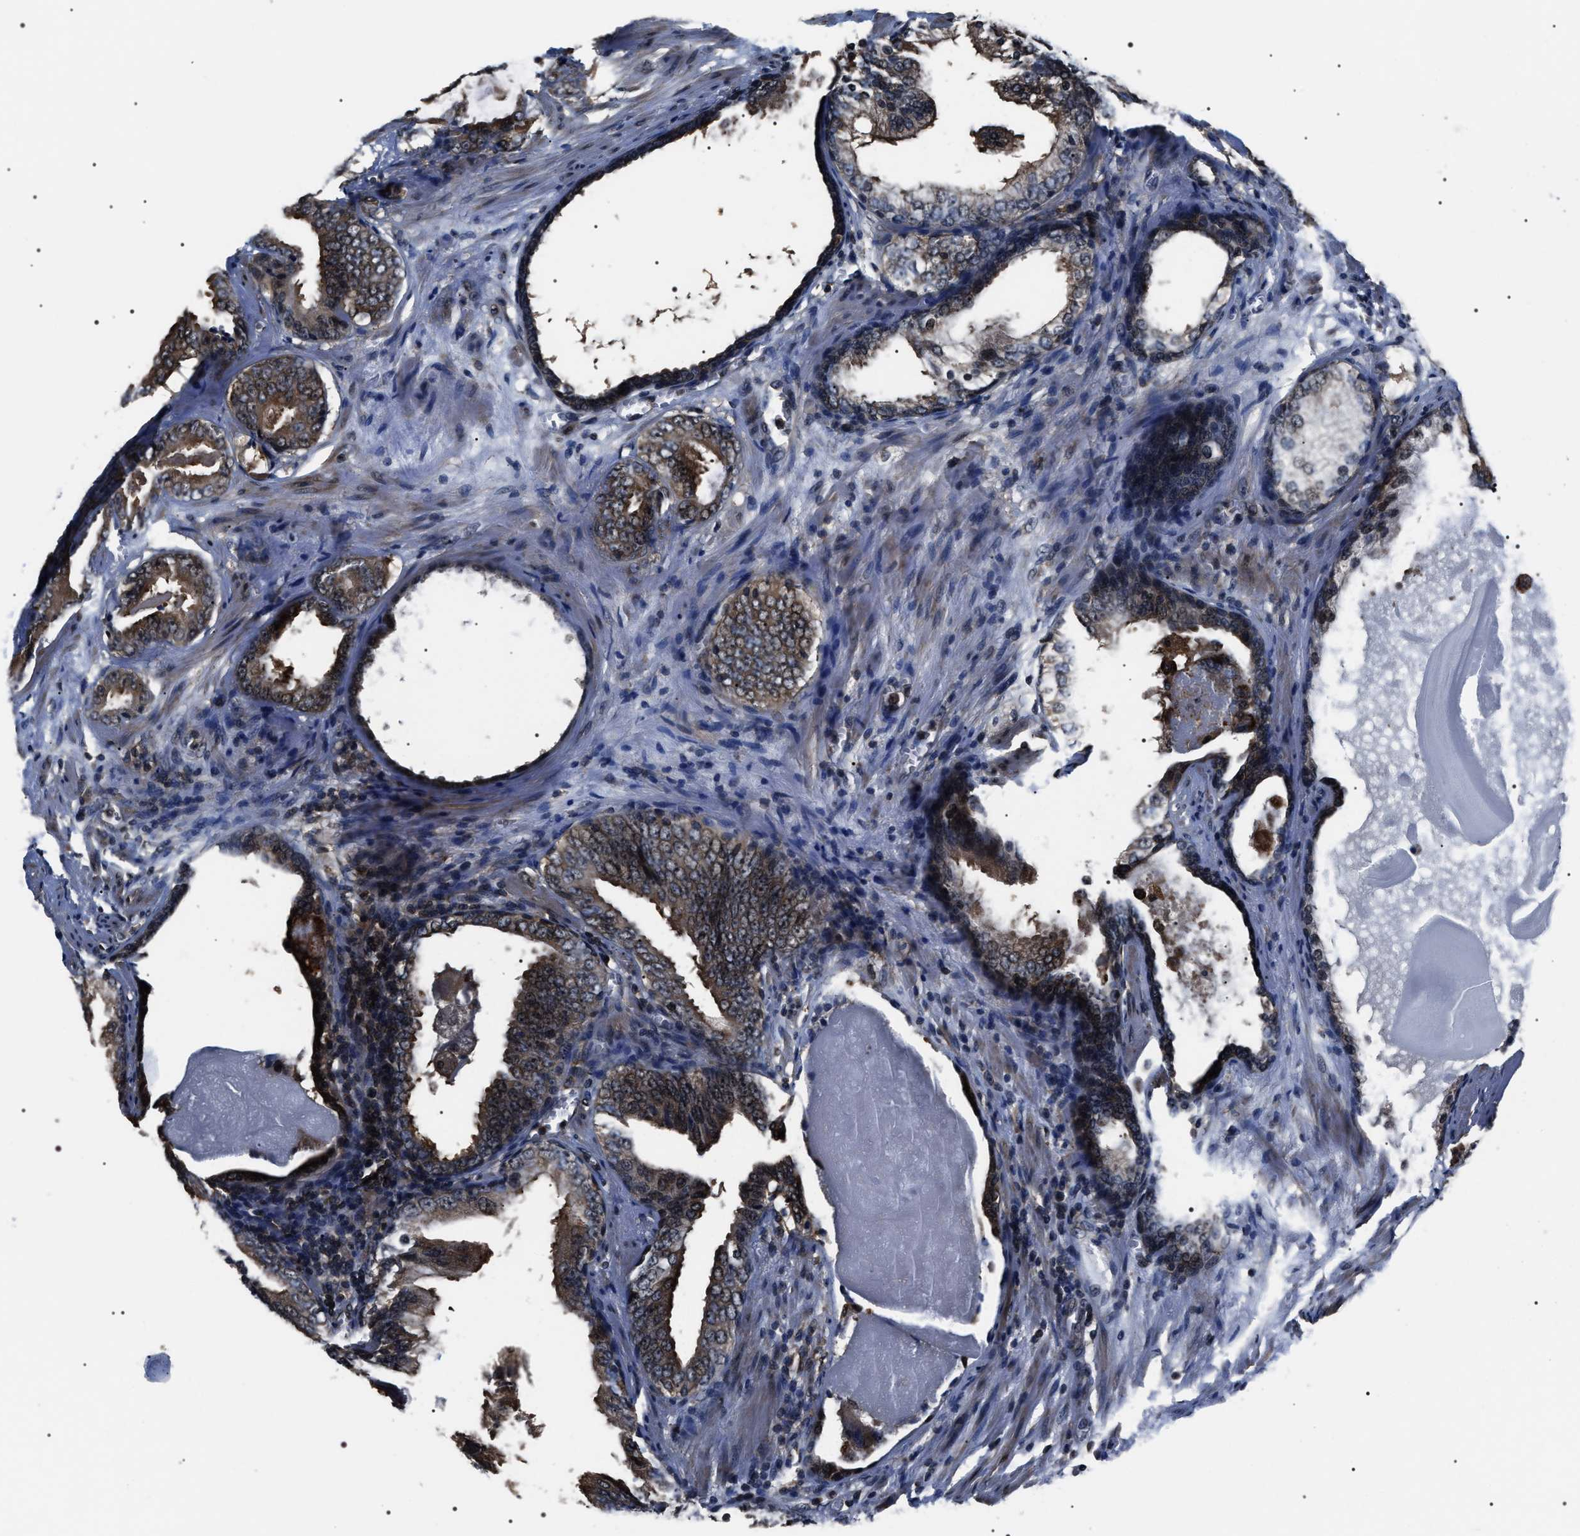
{"staining": {"intensity": "moderate", "quantity": ">75%", "location": "cytoplasmic/membranous,nuclear"}, "tissue": "prostate cancer", "cell_type": "Tumor cells", "image_type": "cancer", "snomed": [{"axis": "morphology", "description": "Adenocarcinoma, Medium grade"}, {"axis": "topography", "description": "Prostate"}], "caption": "The photomicrograph shows a brown stain indicating the presence of a protein in the cytoplasmic/membranous and nuclear of tumor cells in medium-grade adenocarcinoma (prostate). The protein is shown in brown color, while the nuclei are stained blue.", "gene": "SIPA1", "patient": {"sex": "male", "age": 79}}